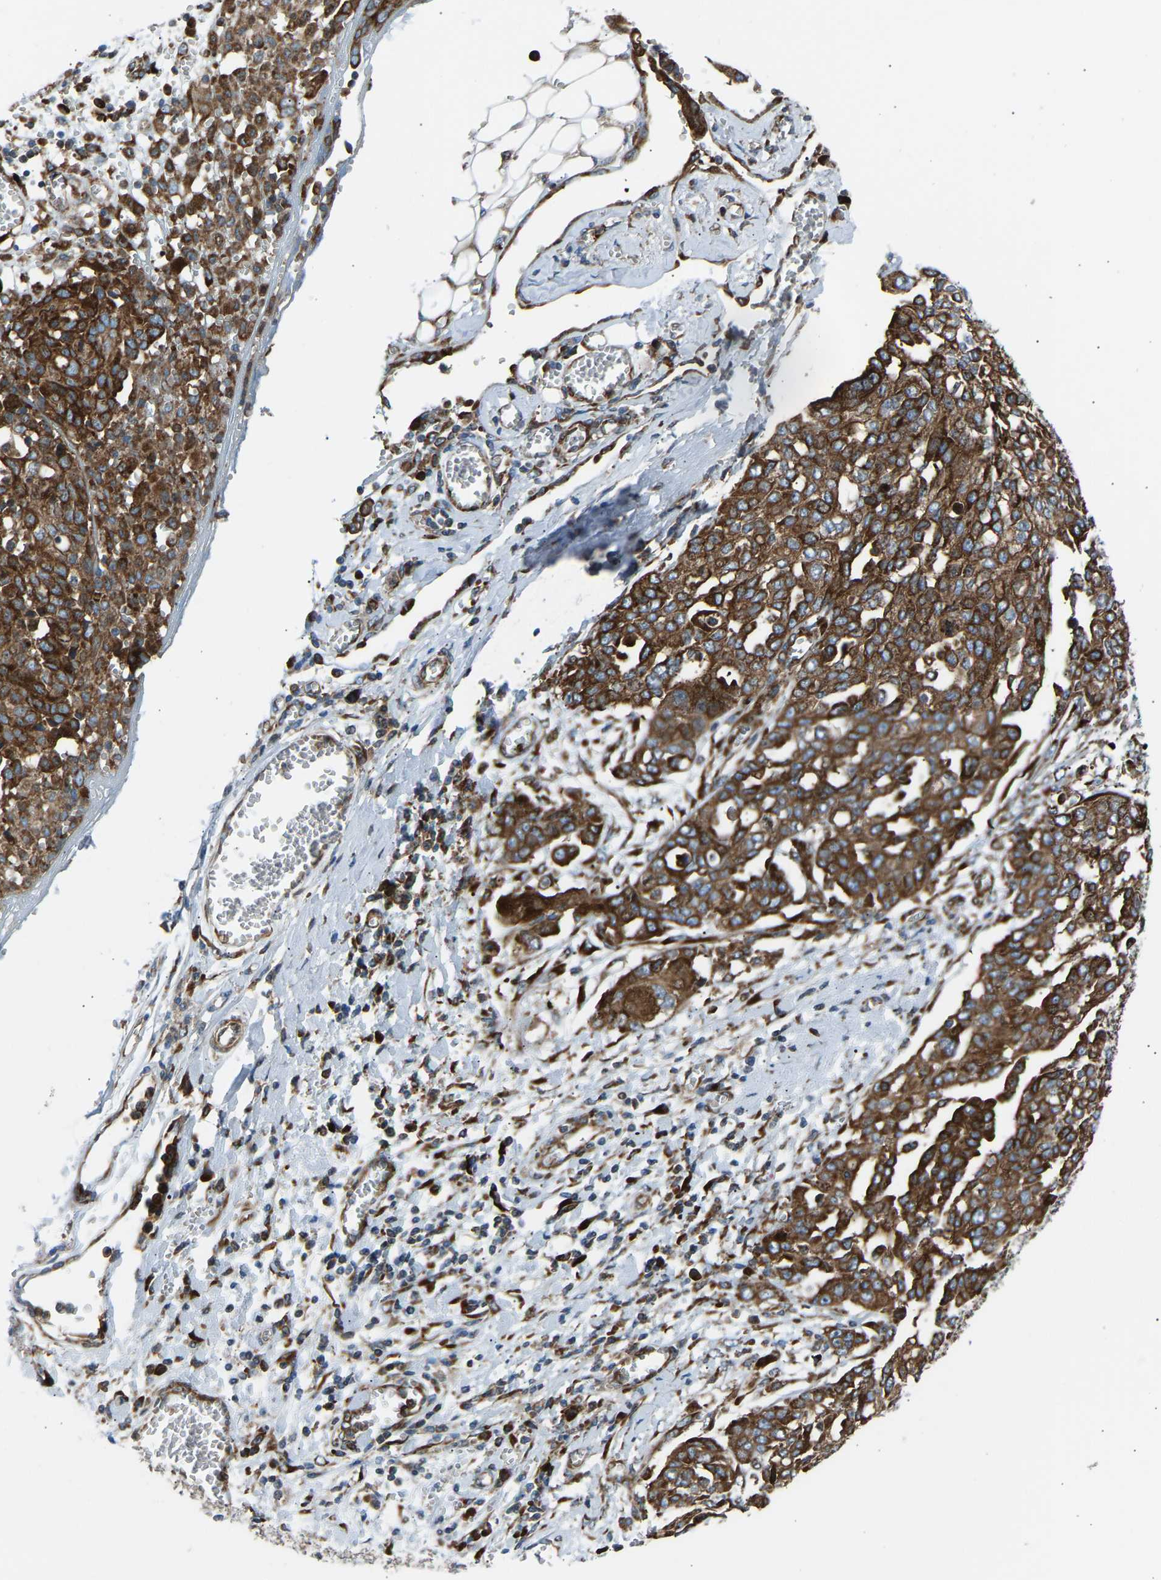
{"staining": {"intensity": "strong", "quantity": ">75%", "location": "cytoplasmic/membranous"}, "tissue": "ovarian cancer", "cell_type": "Tumor cells", "image_type": "cancer", "snomed": [{"axis": "morphology", "description": "Cystadenocarcinoma, serous, NOS"}, {"axis": "topography", "description": "Soft tissue"}, {"axis": "topography", "description": "Ovary"}], "caption": "Protein expression analysis of ovarian serous cystadenocarcinoma shows strong cytoplasmic/membranous positivity in approximately >75% of tumor cells.", "gene": "VPS41", "patient": {"sex": "female", "age": 57}}